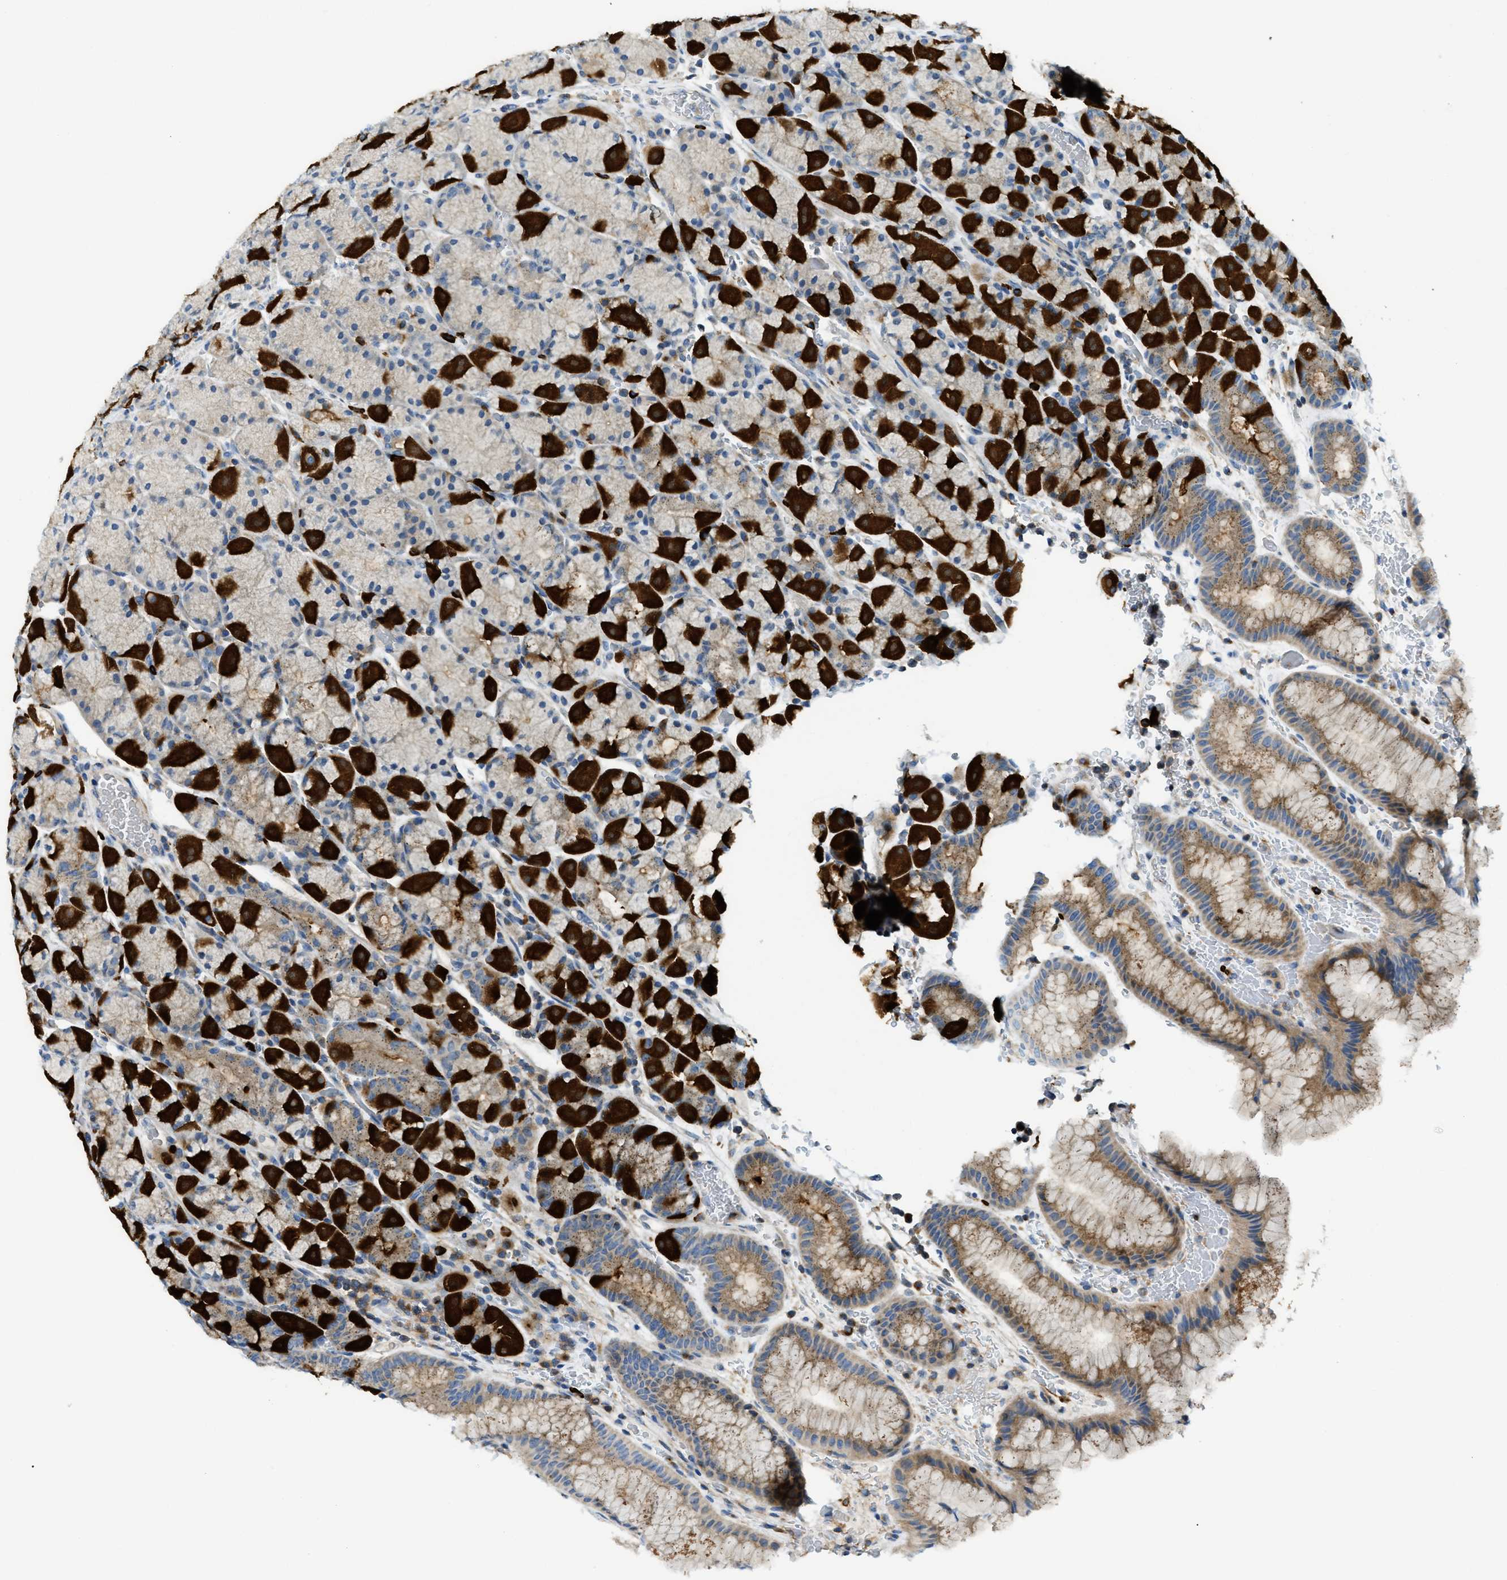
{"staining": {"intensity": "strong", "quantity": "25%-75%", "location": "cytoplasmic/membranous"}, "tissue": "stomach", "cell_type": "Glandular cells", "image_type": "normal", "snomed": [{"axis": "morphology", "description": "Normal tissue, NOS"}, {"axis": "morphology", "description": "Carcinoid, malignant, NOS"}, {"axis": "topography", "description": "Stomach, upper"}], "caption": "Immunohistochemistry of benign stomach exhibits high levels of strong cytoplasmic/membranous expression in approximately 25%-75% of glandular cells. The protein is stained brown, and the nuclei are stained in blue (DAB IHC with brightfield microscopy, high magnification).", "gene": "RFFL", "patient": {"sex": "male", "age": 39}}